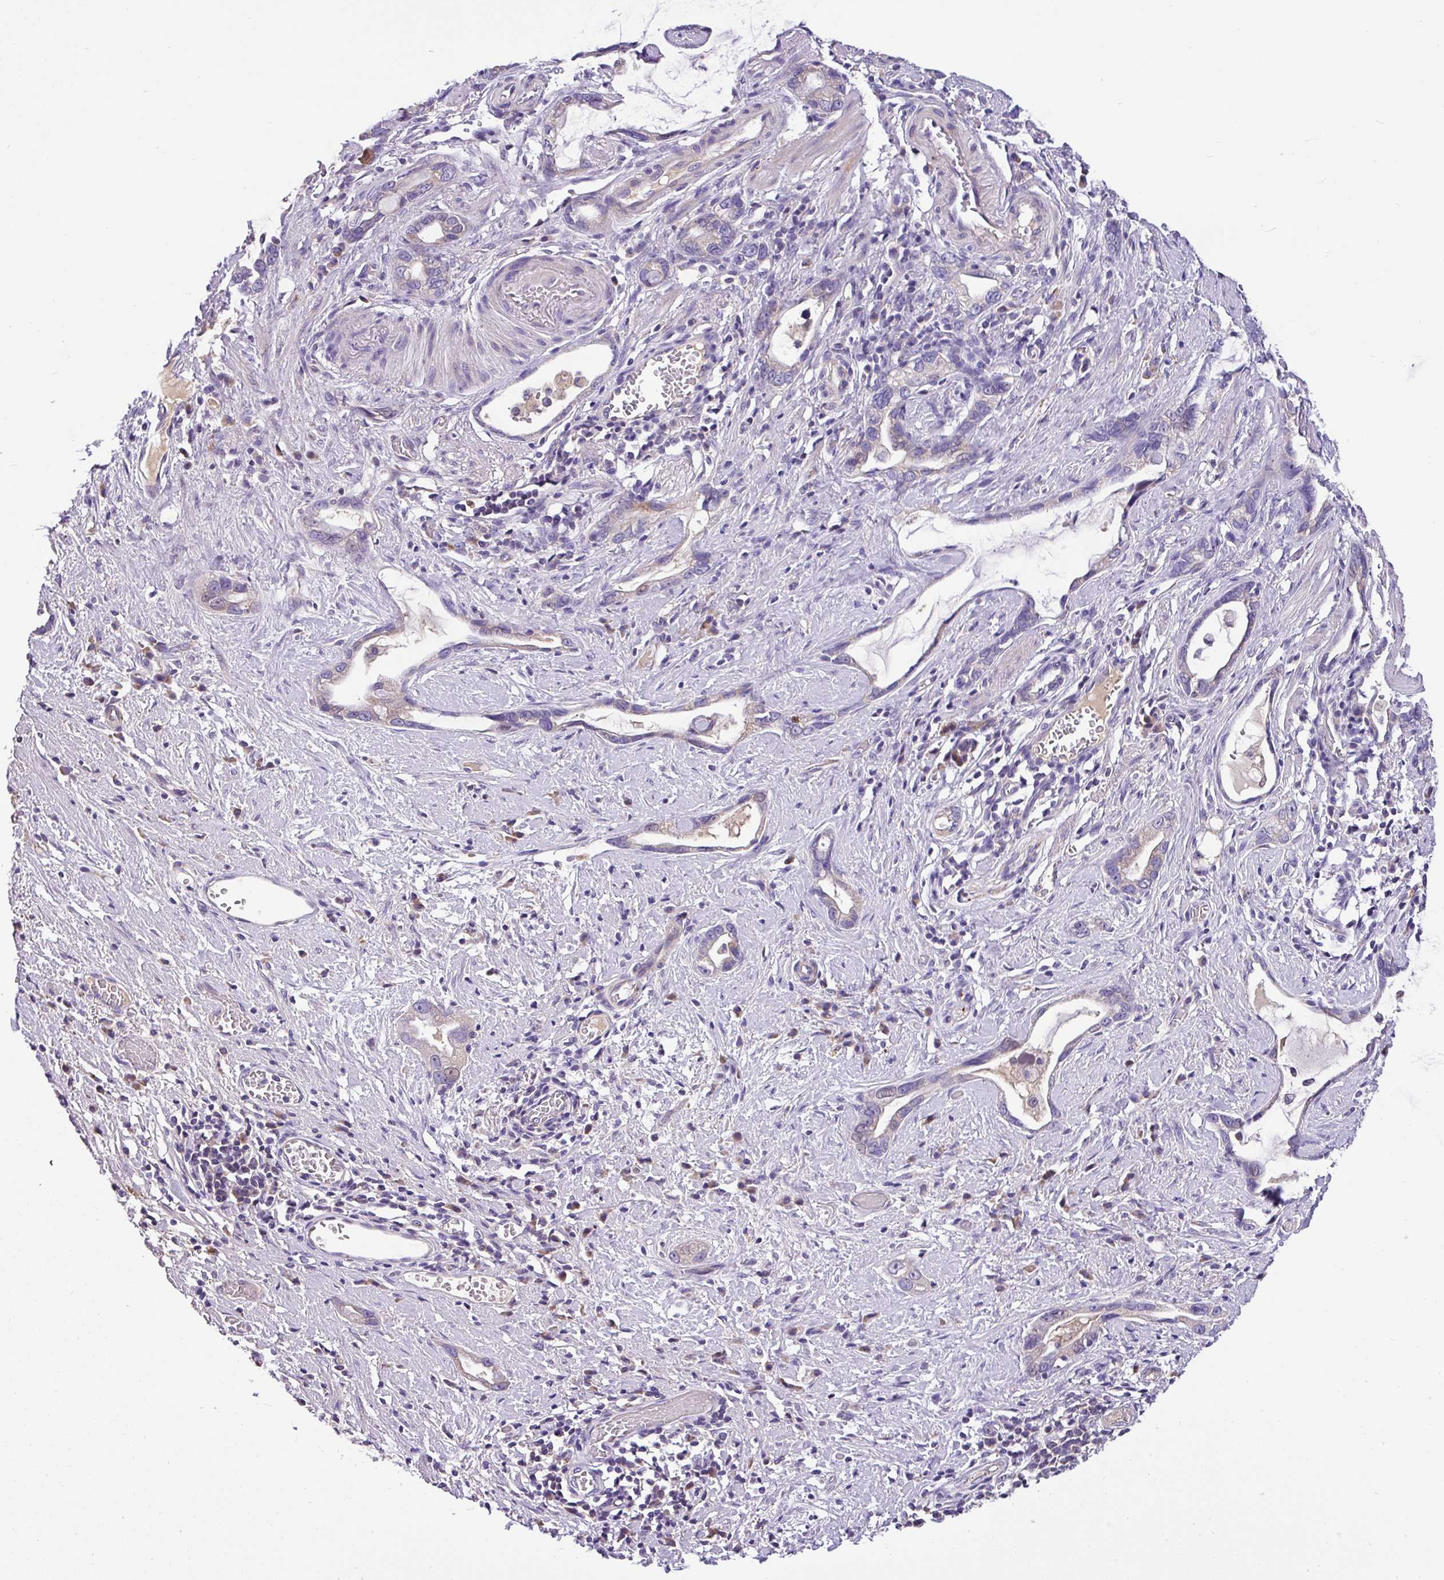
{"staining": {"intensity": "negative", "quantity": "none", "location": "none"}, "tissue": "stomach cancer", "cell_type": "Tumor cells", "image_type": "cancer", "snomed": [{"axis": "morphology", "description": "Adenocarcinoma, NOS"}, {"axis": "topography", "description": "Stomach"}], "caption": "IHC of adenocarcinoma (stomach) reveals no expression in tumor cells.", "gene": "ANXA2R", "patient": {"sex": "male", "age": 55}}